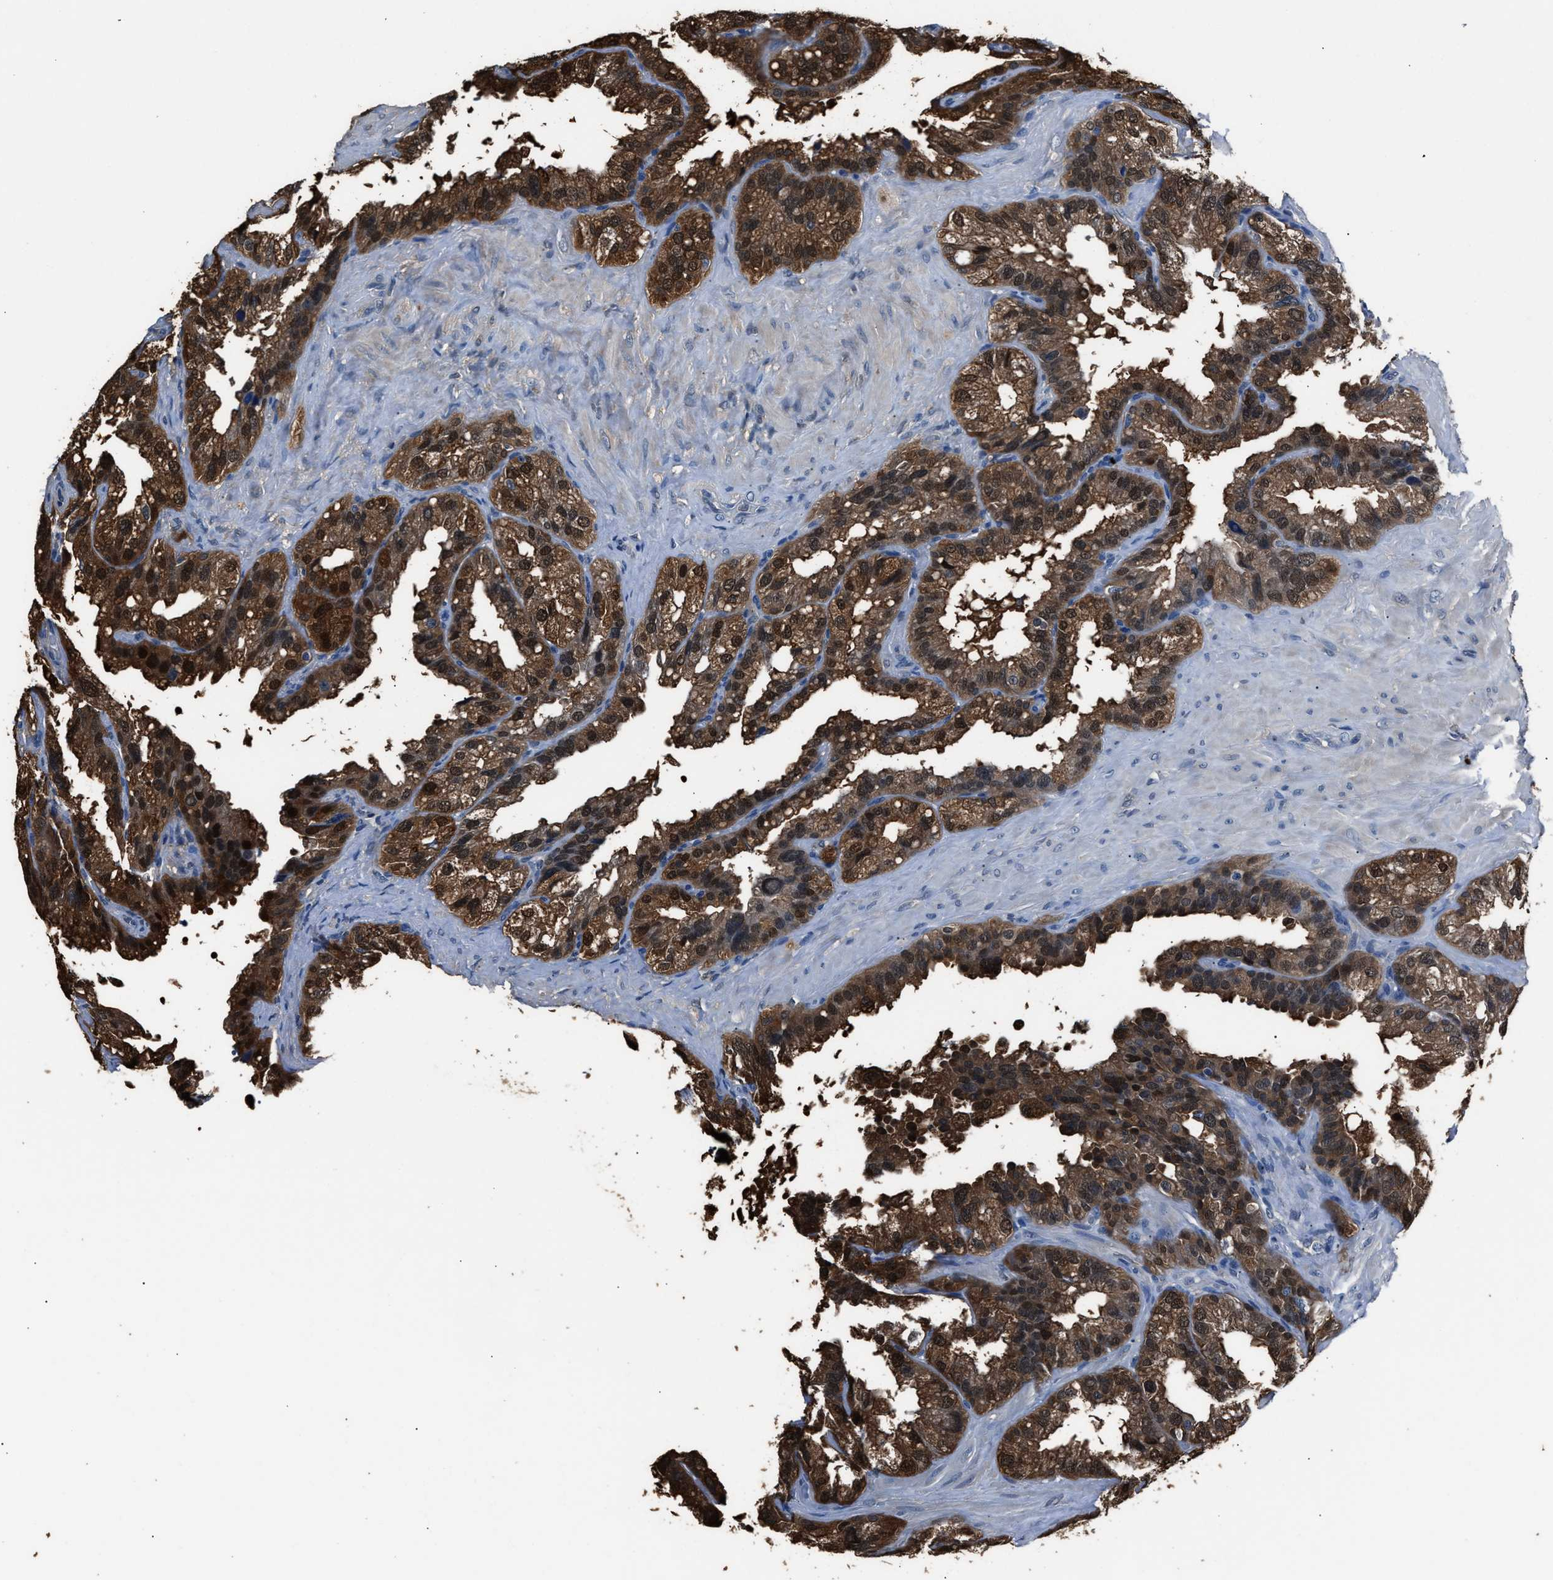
{"staining": {"intensity": "strong", "quantity": ">75%", "location": "cytoplasmic/membranous,nuclear"}, "tissue": "seminal vesicle", "cell_type": "Glandular cells", "image_type": "normal", "snomed": [{"axis": "morphology", "description": "Normal tissue, NOS"}, {"axis": "topography", "description": "Seminal veicle"}], "caption": "Protein expression by immunohistochemistry (IHC) reveals strong cytoplasmic/membranous,nuclear expression in about >75% of glandular cells in normal seminal vesicle. Immunohistochemistry stains the protein of interest in brown and the nuclei are stained blue.", "gene": "GSTP1", "patient": {"sex": "male", "age": 68}}